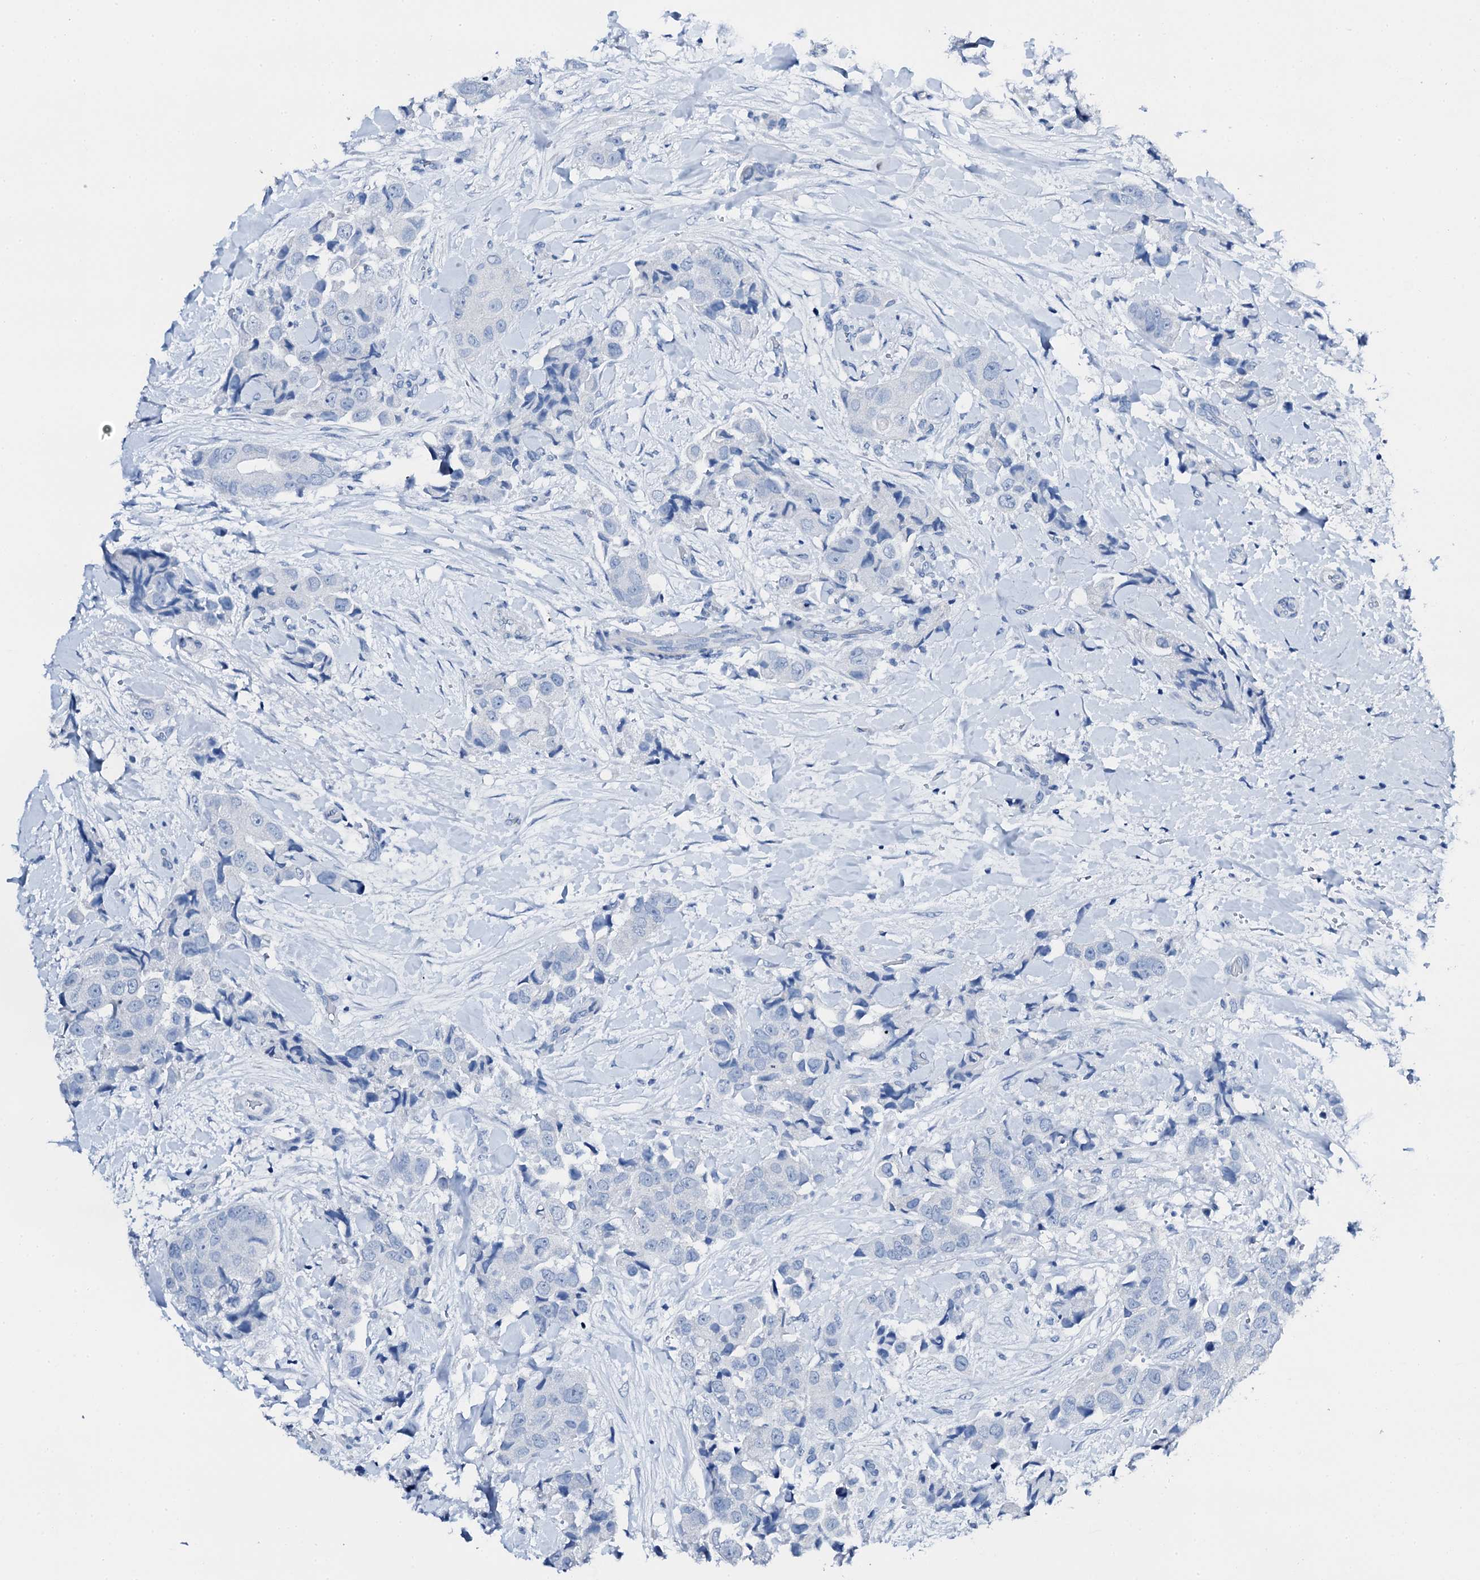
{"staining": {"intensity": "negative", "quantity": "none", "location": "none"}, "tissue": "breast cancer", "cell_type": "Tumor cells", "image_type": "cancer", "snomed": [{"axis": "morphology", "description": "Normal tissue, NOS"}, {"axis": "morphology", "description": "Duct carcinoma"}, {"axis": "topography", "description": "Breast"}], "caption": "Photomicrograph shows no protein expression in tumor cells of invasive ductal carcinoma (breast) tissue.", "gene": "PTH", "patient": {"sex": "female", "age": 62}}